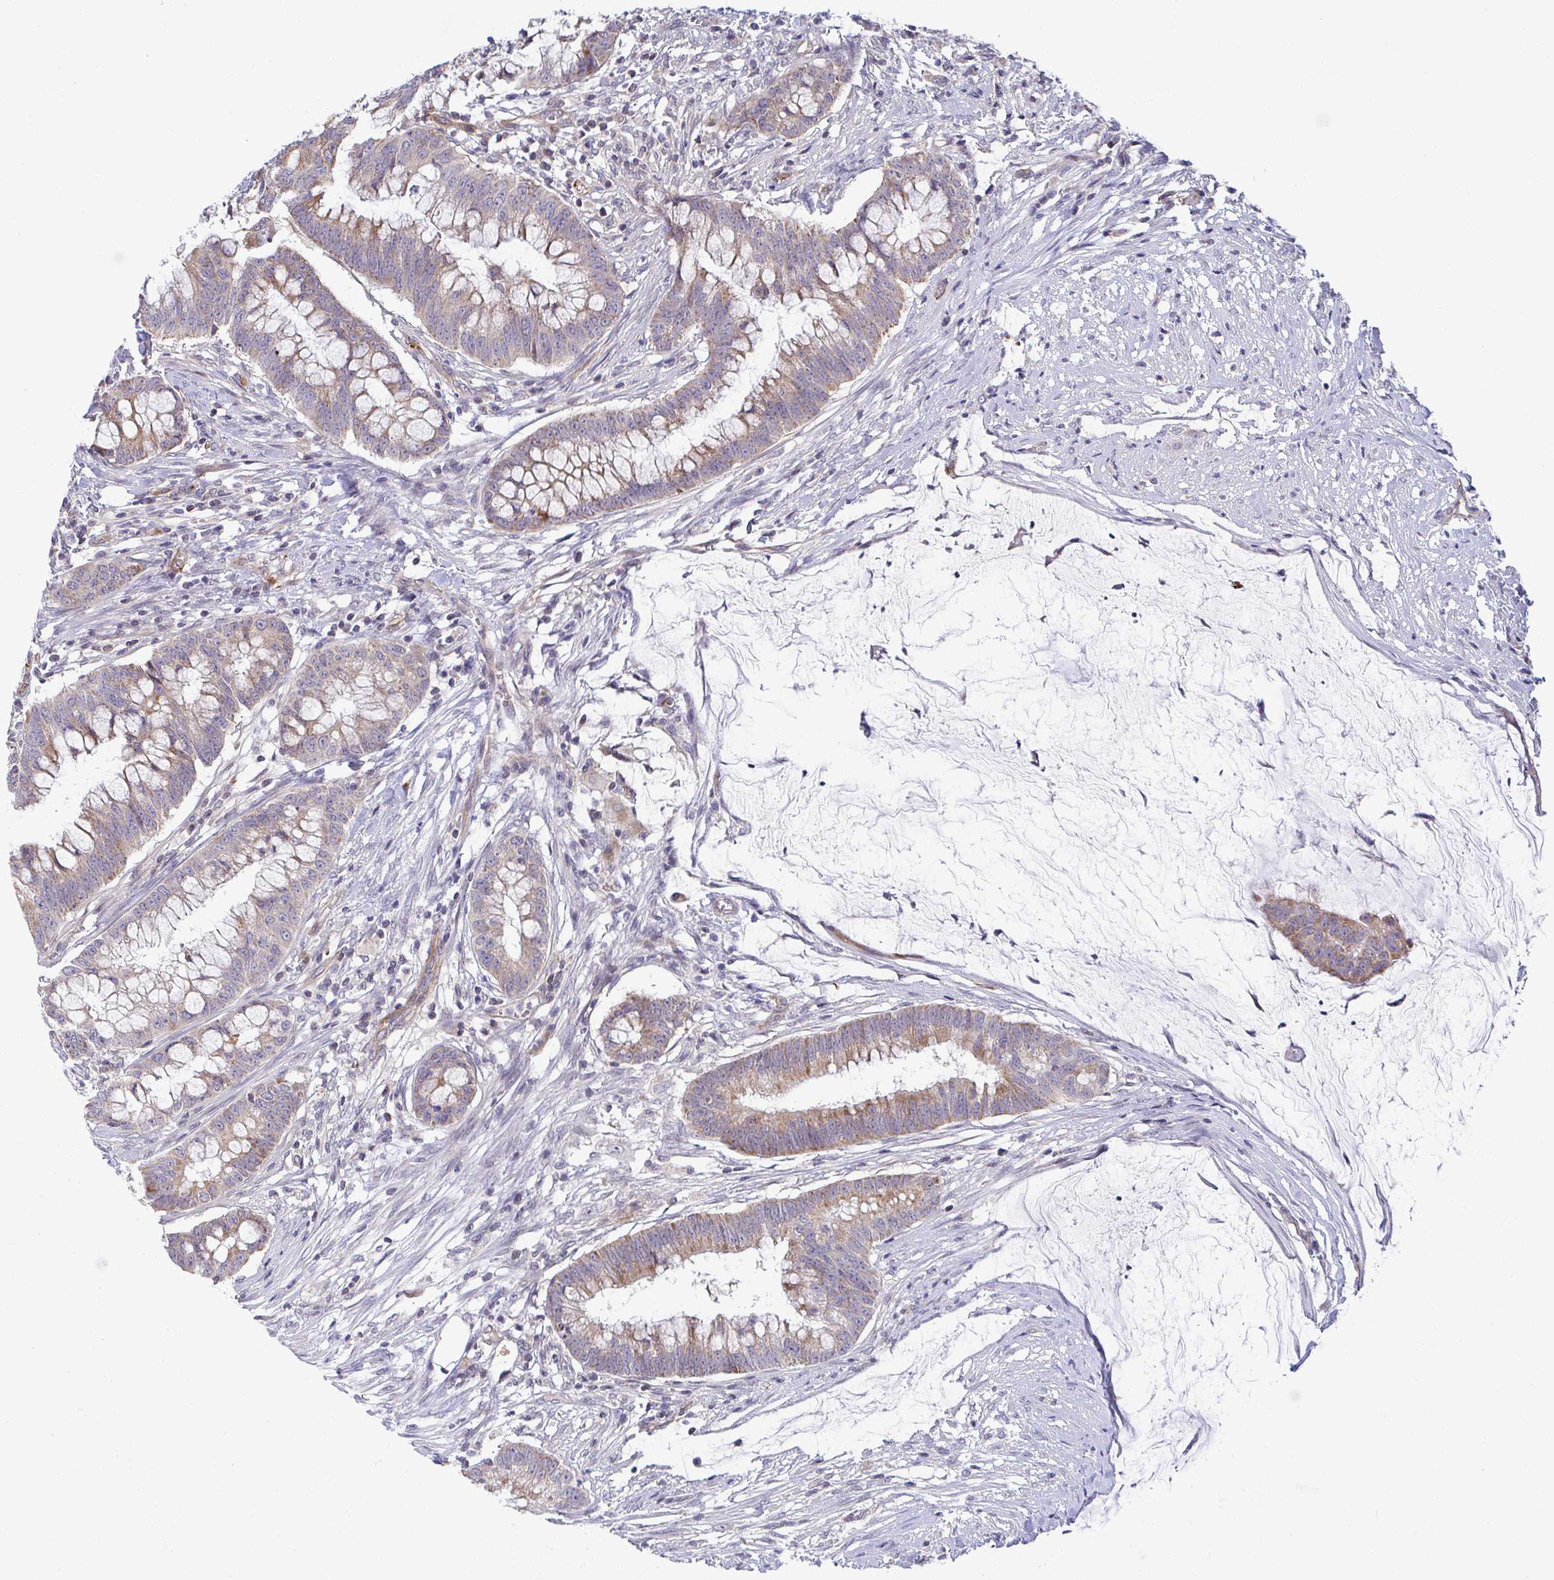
{"staining": {"intensity": "moderate", "quantity": ">75%", "location": "cytoplasmic/membranous"}, "tissue": "colorectal cancer", "cell_type": "Tumor cells", "image_type": "cancer", "snomed": [{"axis": "morphology", "description": "Adenocarcinoma, NOS"}, {"axis": "topography", "description": "Colon"}], "caption": "Human colorectal adenocarcinoma stained for a protein (brown) demonstrates moderate cytoplasmic/membranous positive expression in approximately >75% of tumor cells.", "gene": "EIF1AD", "patient": {"sex": "male", "age": 62}}